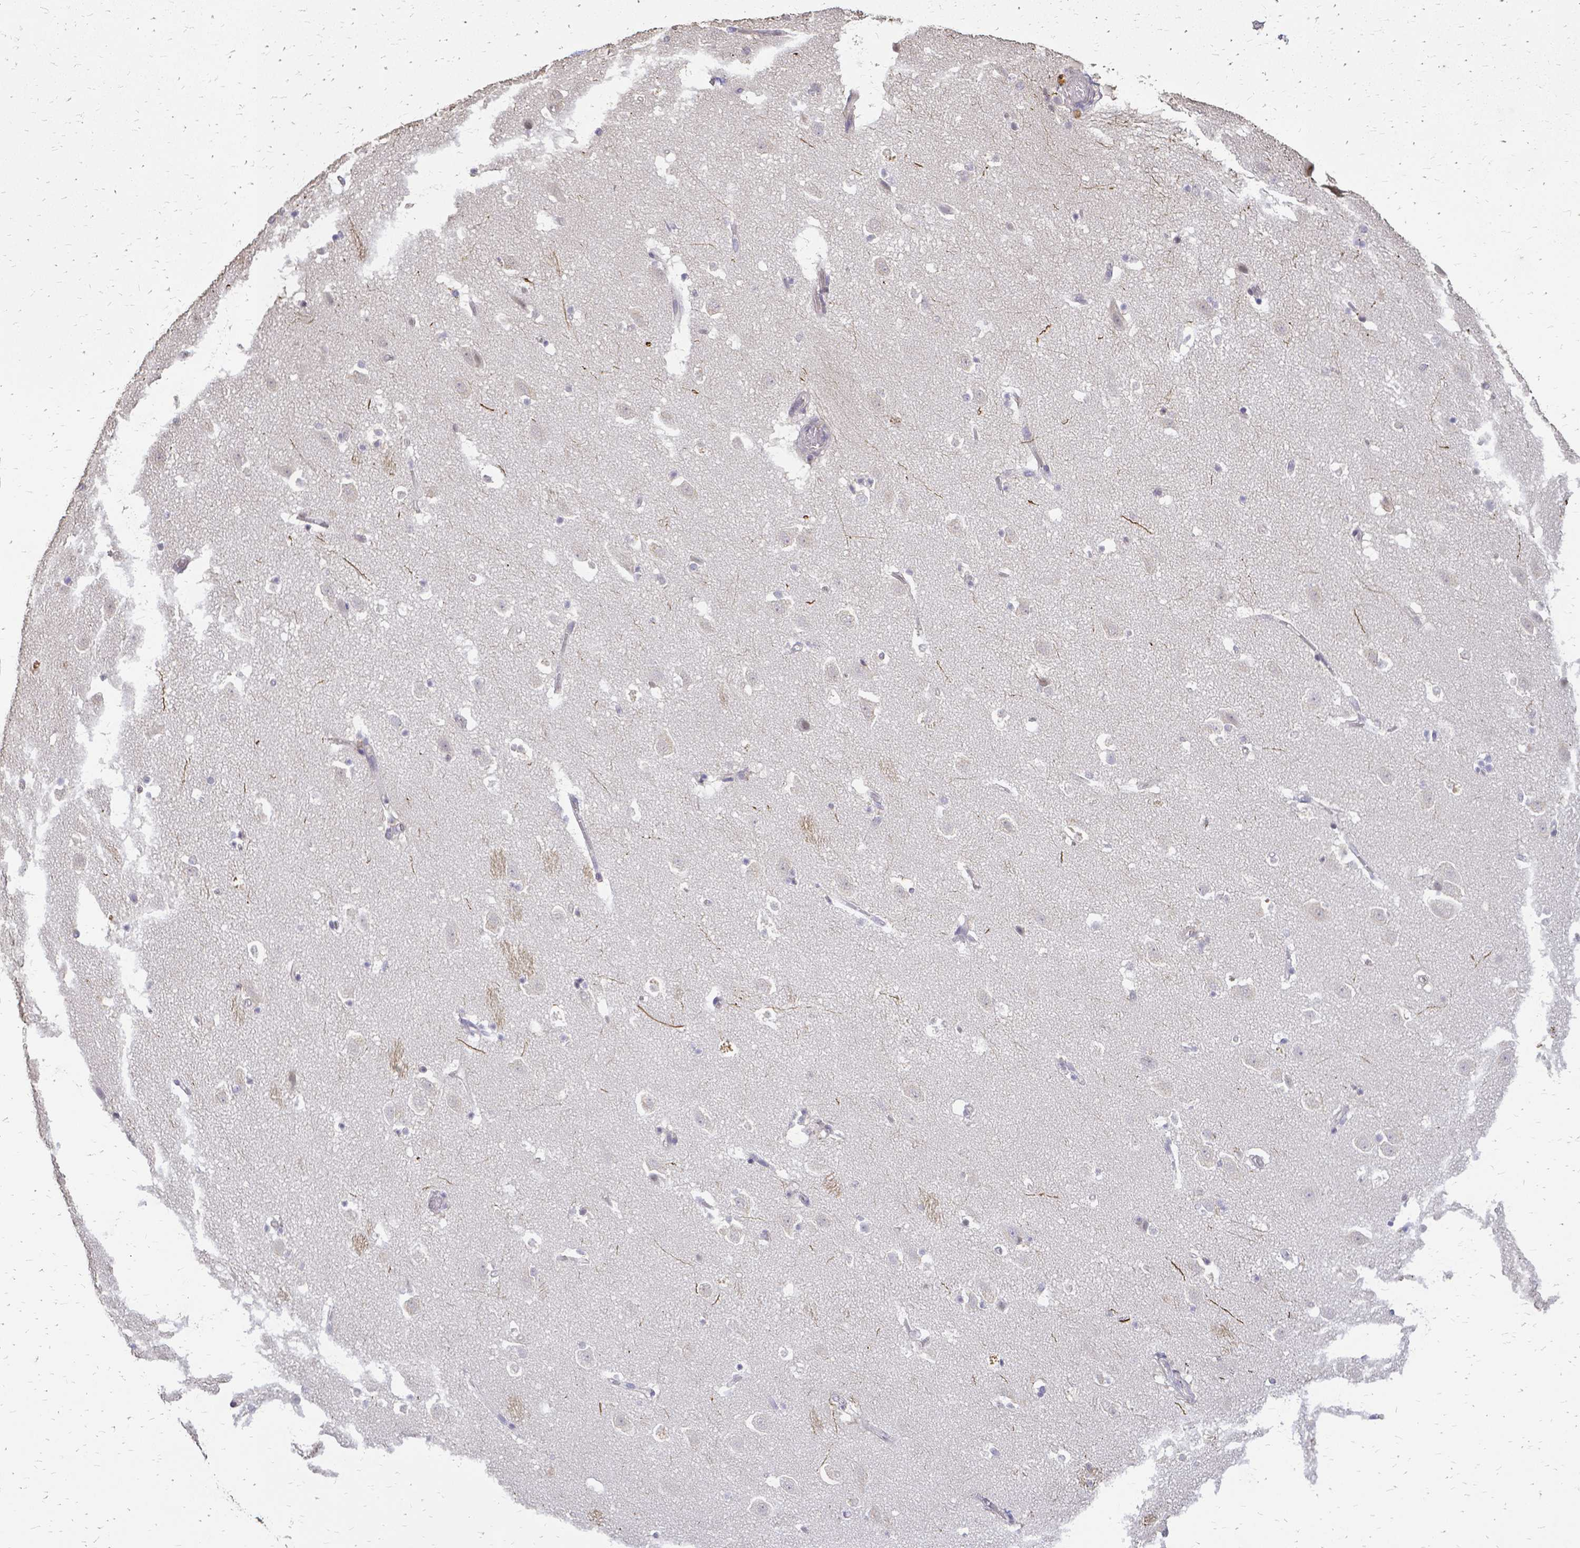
{"staining": {"intensity": "negative", "quantity": "none", "location": "none"}, "tissue": "caudate", "cell_type": "Glial cells", "image_type": "normal", "snomed": [{"axis": "morphology", "description": "Normal tissue, NOS"}, {"axis": "topography", "description": "Lateral ventricle wall"}], "caption": "The image demonstrates no staining of glial cells in benign caudate.", "gene": "CIB1", "patient": {"sex": "male", "age": 37}}